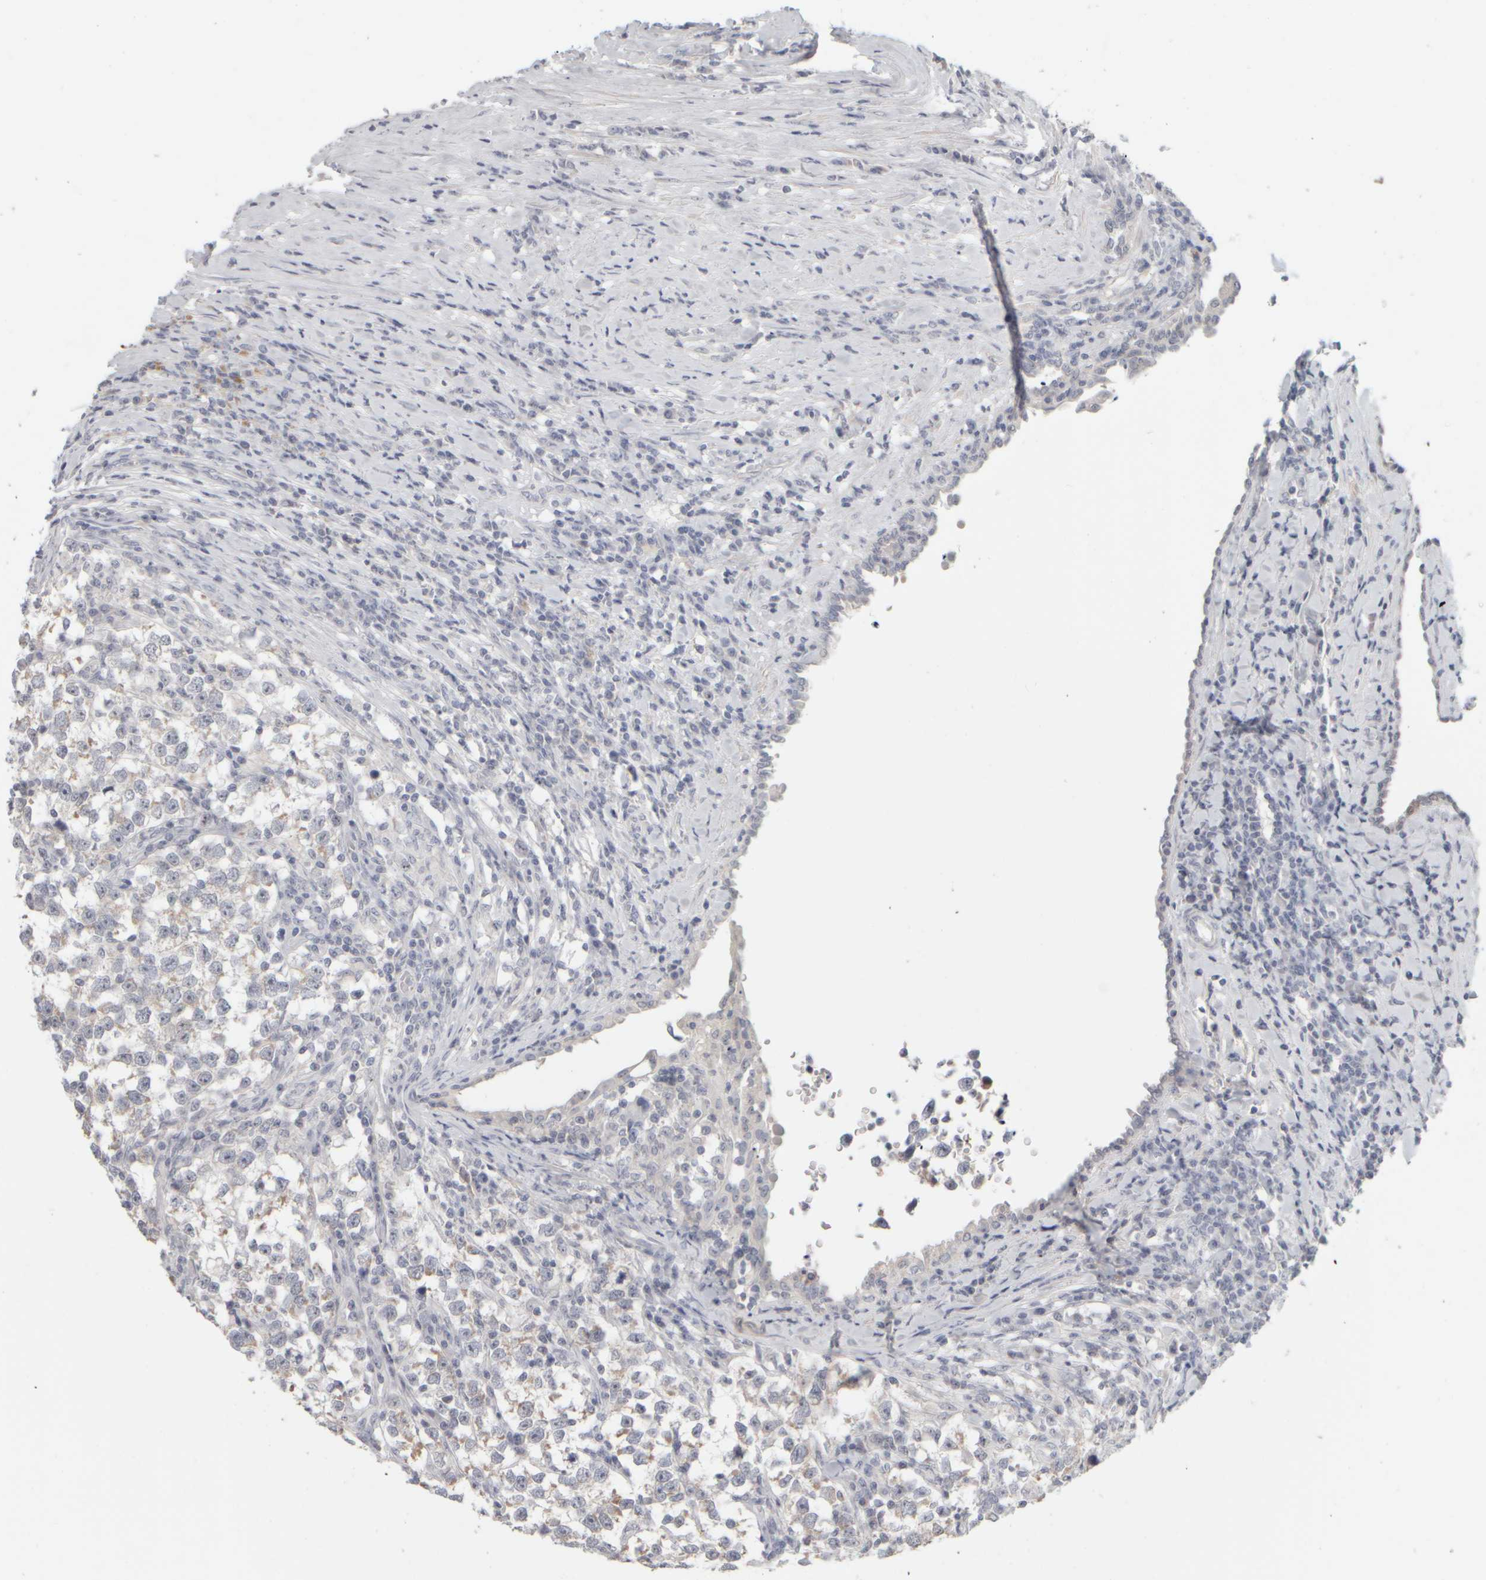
{"staining": {"intensity": "negative", "quantity": "none", "location": "none"}, "tissue": "testis cancer", "cell_type": "Tumor cells", "image_type": "cancer", "snomed": [{"axis": "morphology", "description": "Normal tissue, NOS"}, {"axis": "morphology", "description": "Seminoma, NOS"}, {"axis": "topography", "description": "Testis"}], "caption": "This photomicrograph is of testis seminoma stained with immunohistochemistry (IHC) to label a protein in brown with the nuclei are counter-stained blue. There is no positivity in tumor cells.", "gene": "DCXR", "patient": {"sex": "male", "age": 43}}